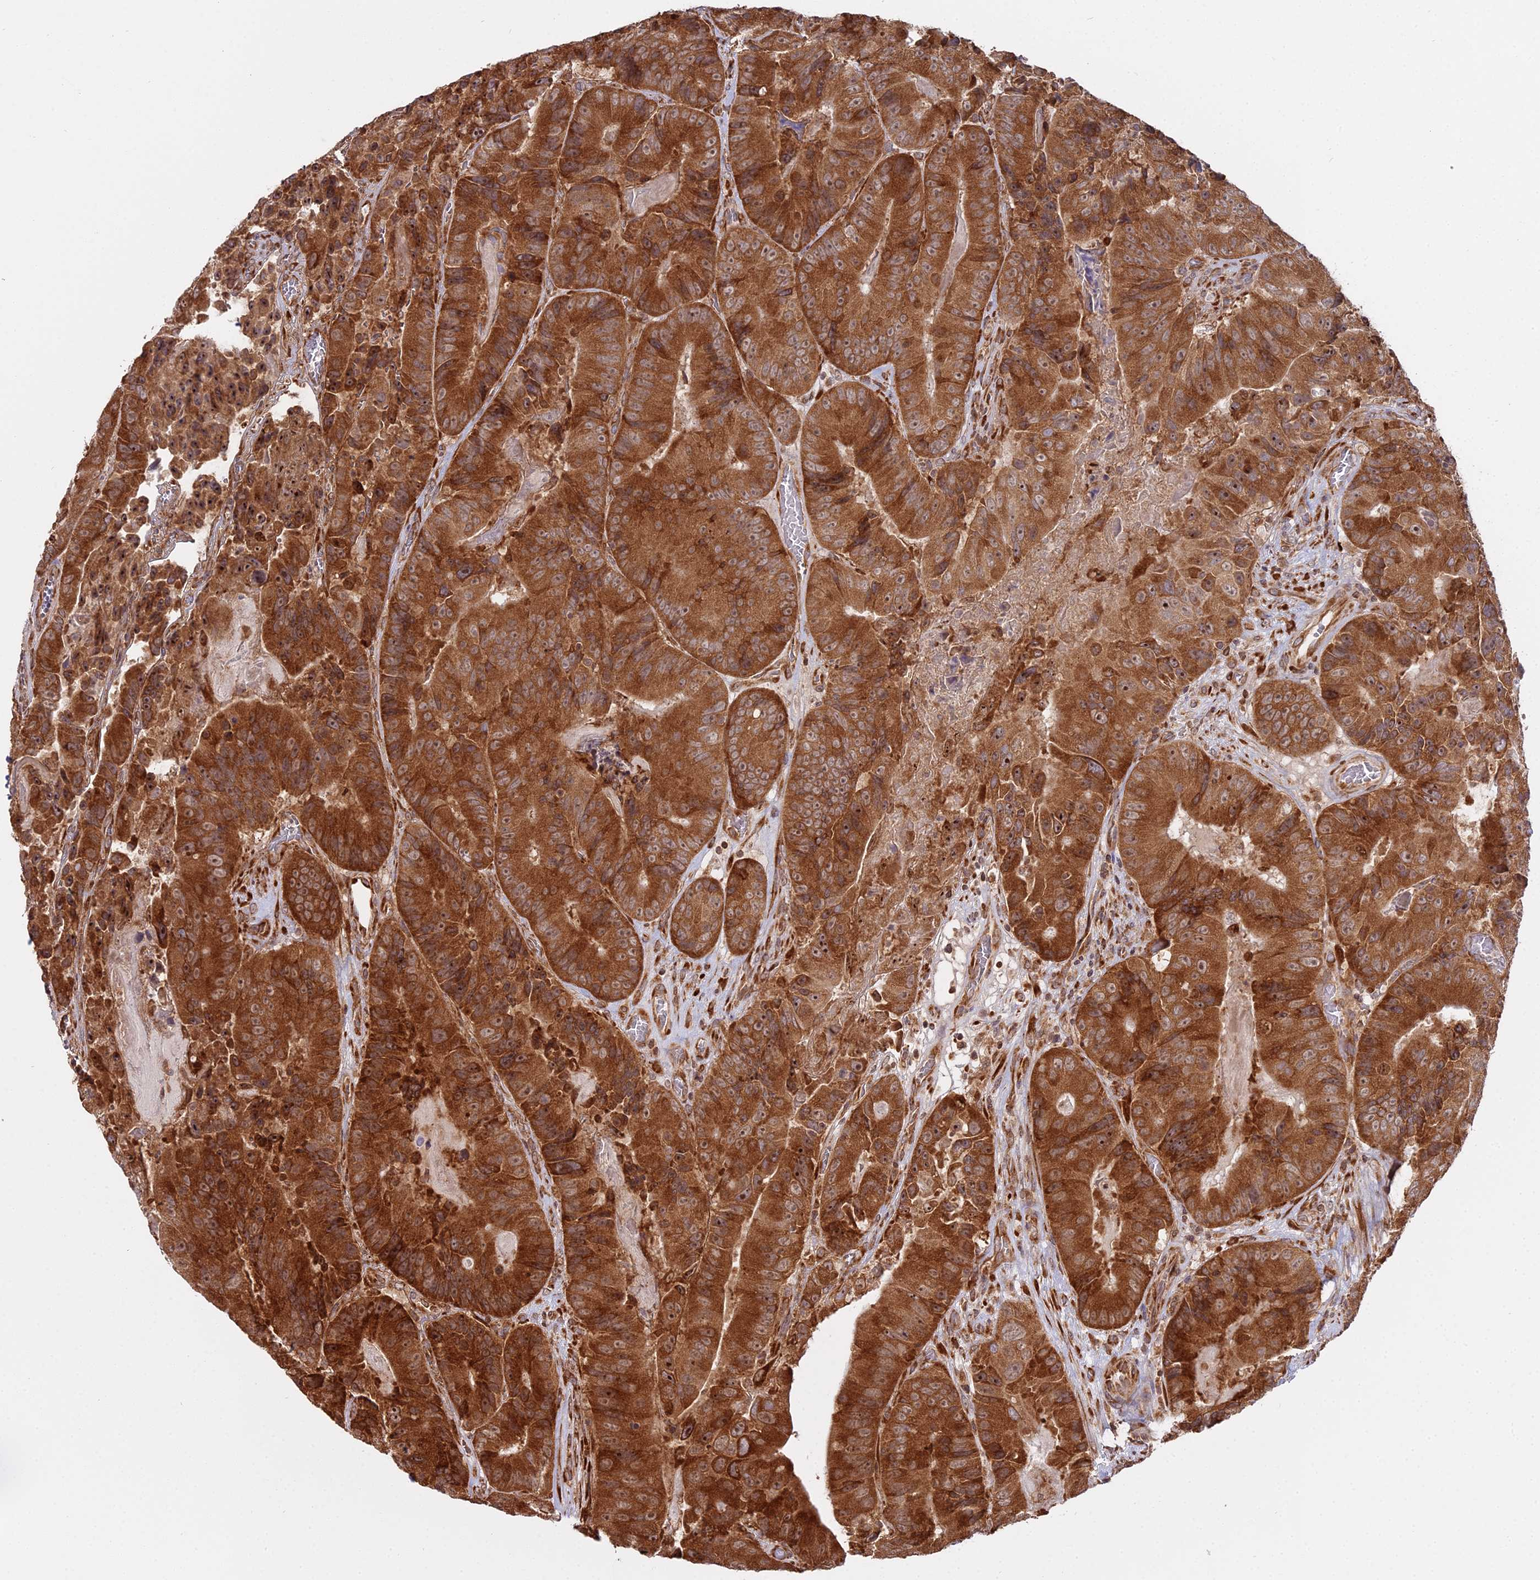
{"staining": {"intensity": "strong", "quantity": ">75%", "location": "cytoplasmic/membranous,nuclear"}, "tissue": "colorectal cancer", "cell_type": "Tumor cells", "image_type": "cancer", "snomed": [{"axis": "morphology", "description": "Adenocarcinoma, NOS"}, {"axis": "topography", "description": "Colon"}], "caption": "Human colorectal cancer (adenocarcinoma) stained with a brown dye displays strong cytoplasmic/membranous and nuclear positive expression in about >75% of tumor cells.", "gene": "RPL26", "patient": {"sex": "female", "age": 86}}